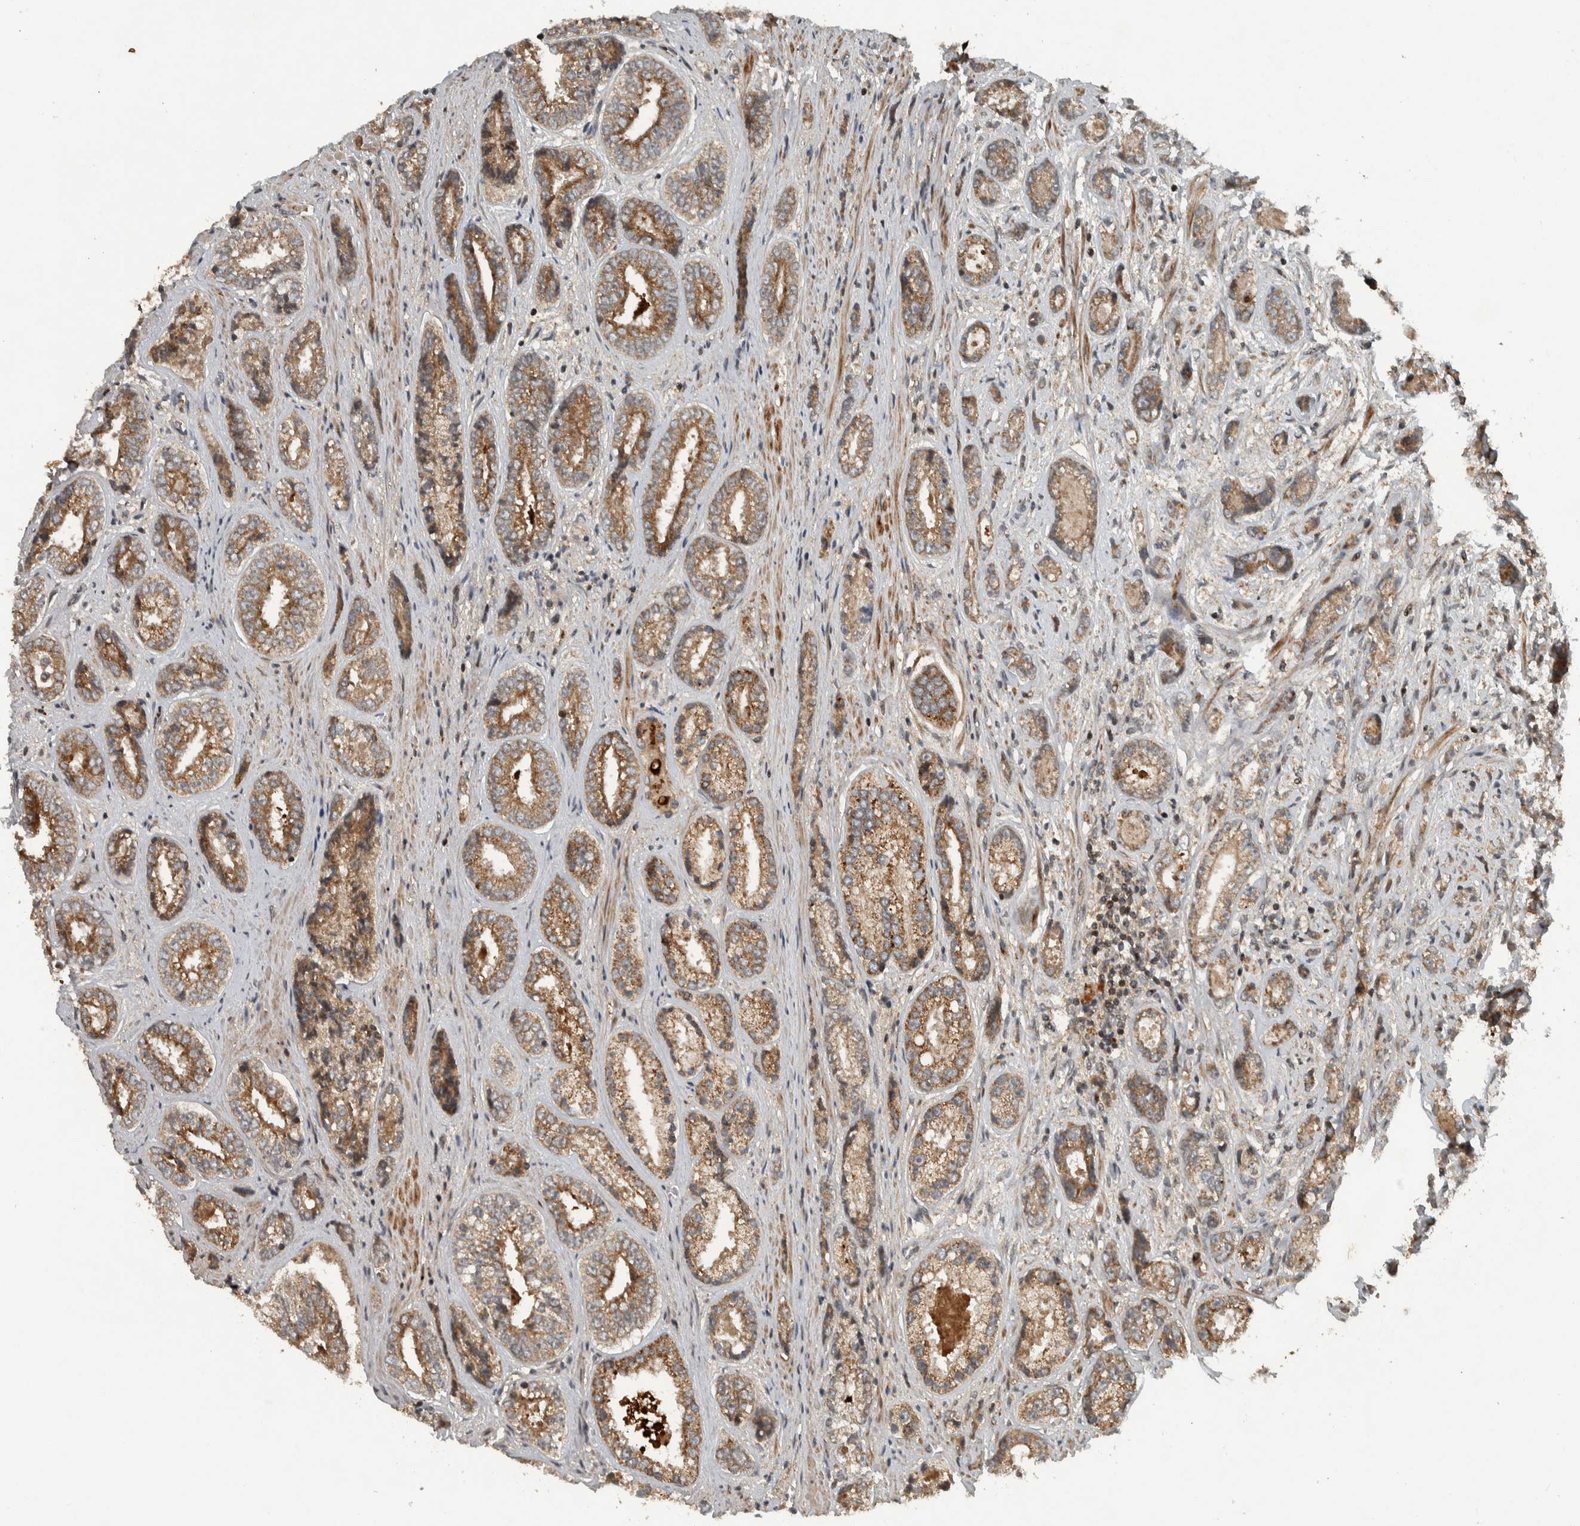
{"staining": {"intensity": "moderate", "quantity": ">75%", "location": "cytoplasmic/membranous"}, "tissue": "prostate cancer", "cell_type": "Tumor cells", "image_type": "cancer", "snomed": [{"axis": "morphology", "description": "Adenocarcinoma, High grade"}, {"axis": "topography", "description": "Prostate"}], "caption": "A histopathology image showing moderate cytoplasmic/membranous positivity in about >75% of tumor cells in high-grade adenocarcinoma (prostate), as visualized by brown immunohistochemical staining.", "gene": "KIFAP3", "patient": {"sex": "male", "age": 61}}